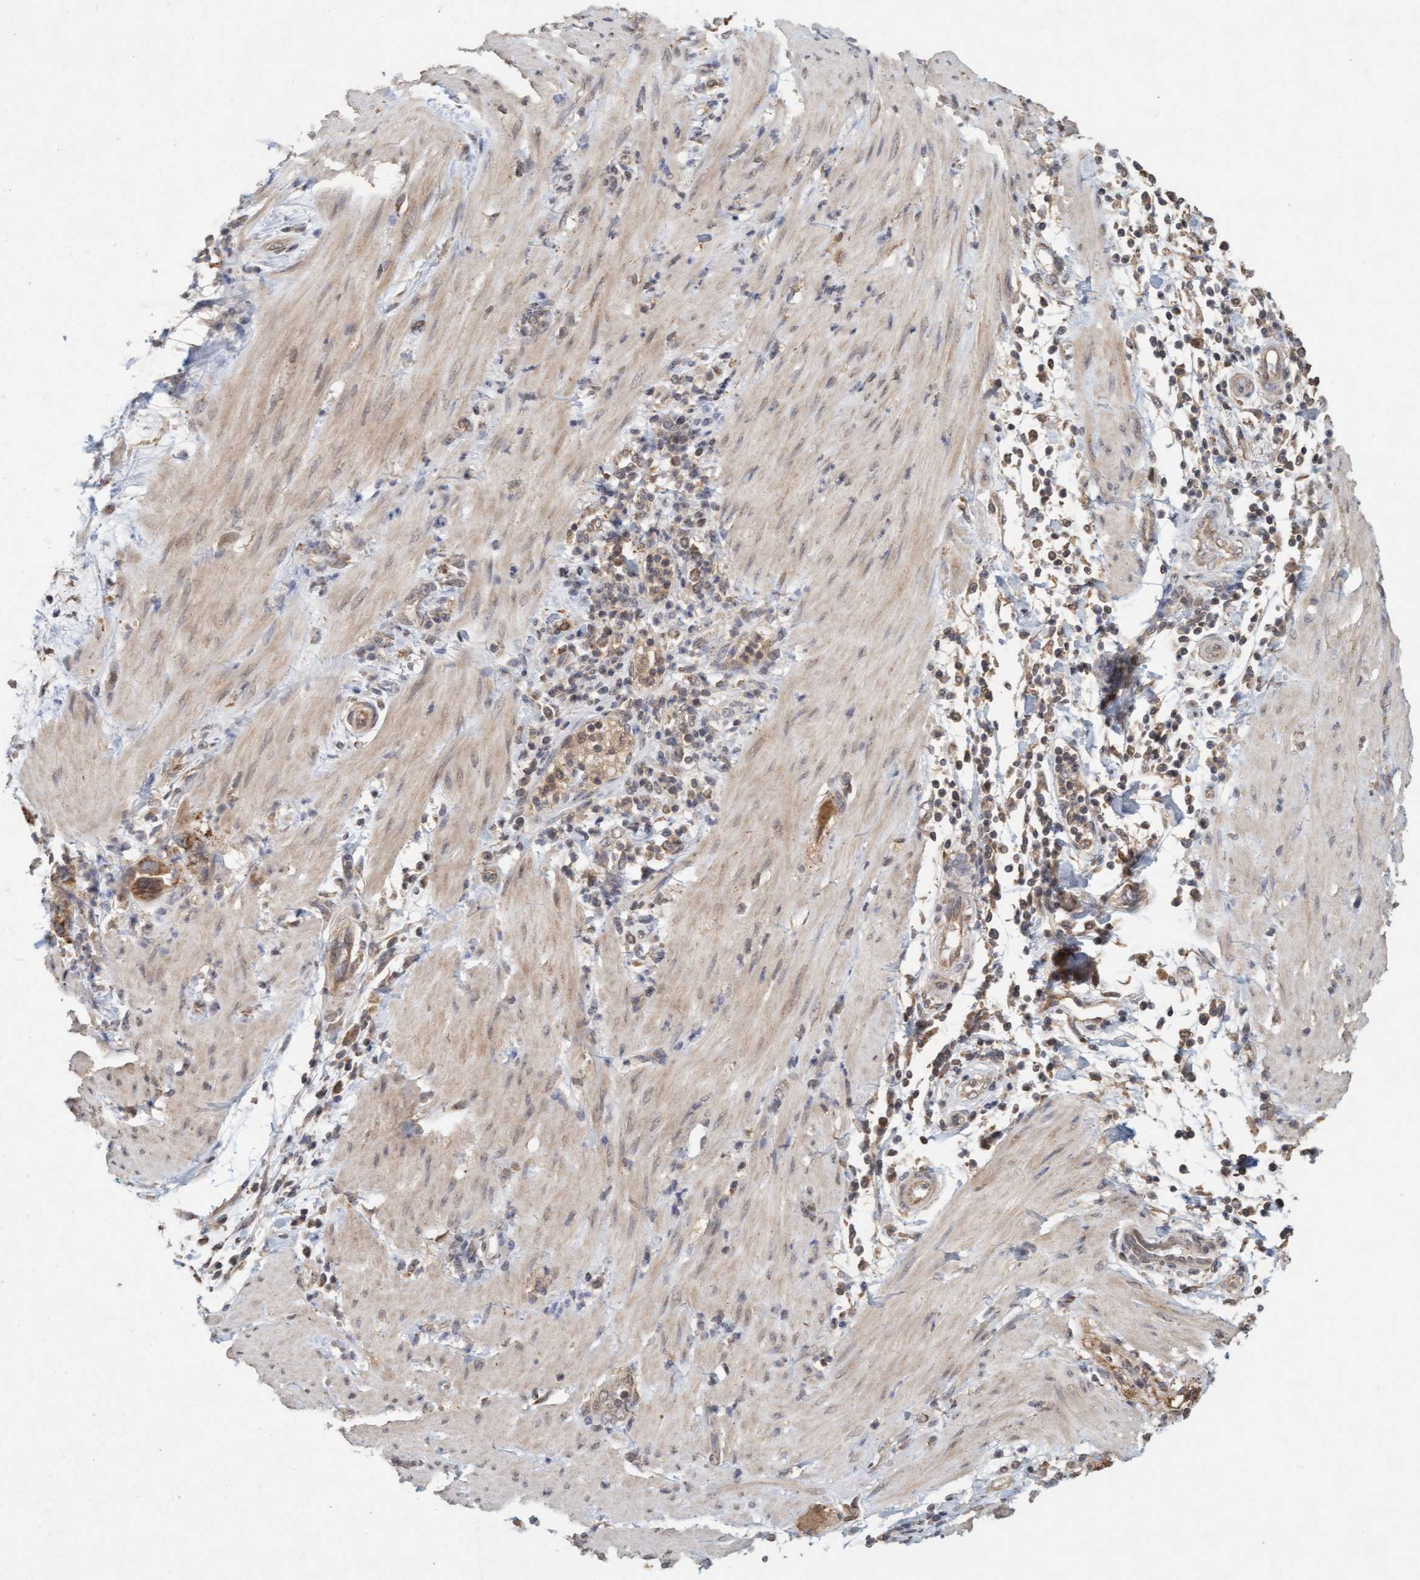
{"staining": {"intensity": "moderate", "quantity": "25%-75%", "location": "cytoplasmic/membranous"}, "tissue": "pancreatic cancer", "cell_type": "Tumor cells", "image_type": "cancer", "snomed": [{"axis": "morphology", "description": "Adenocarcinoma, NOS"}, {"axis": "topography", "description": "Pancreas"}], "caption": "Immunohistochemistry photomicrograph of neoplastic tissue: pancreatic adenocarcinoma stained using IHC displays medium levels of moderate protein expression localized specifically in the cytoplasmic/membranous of tumor cells, appearing as a cytoplasmic/membranous brown color.", "gene": "VSIG8", "patient": {"sex": "female", "age": 70}}